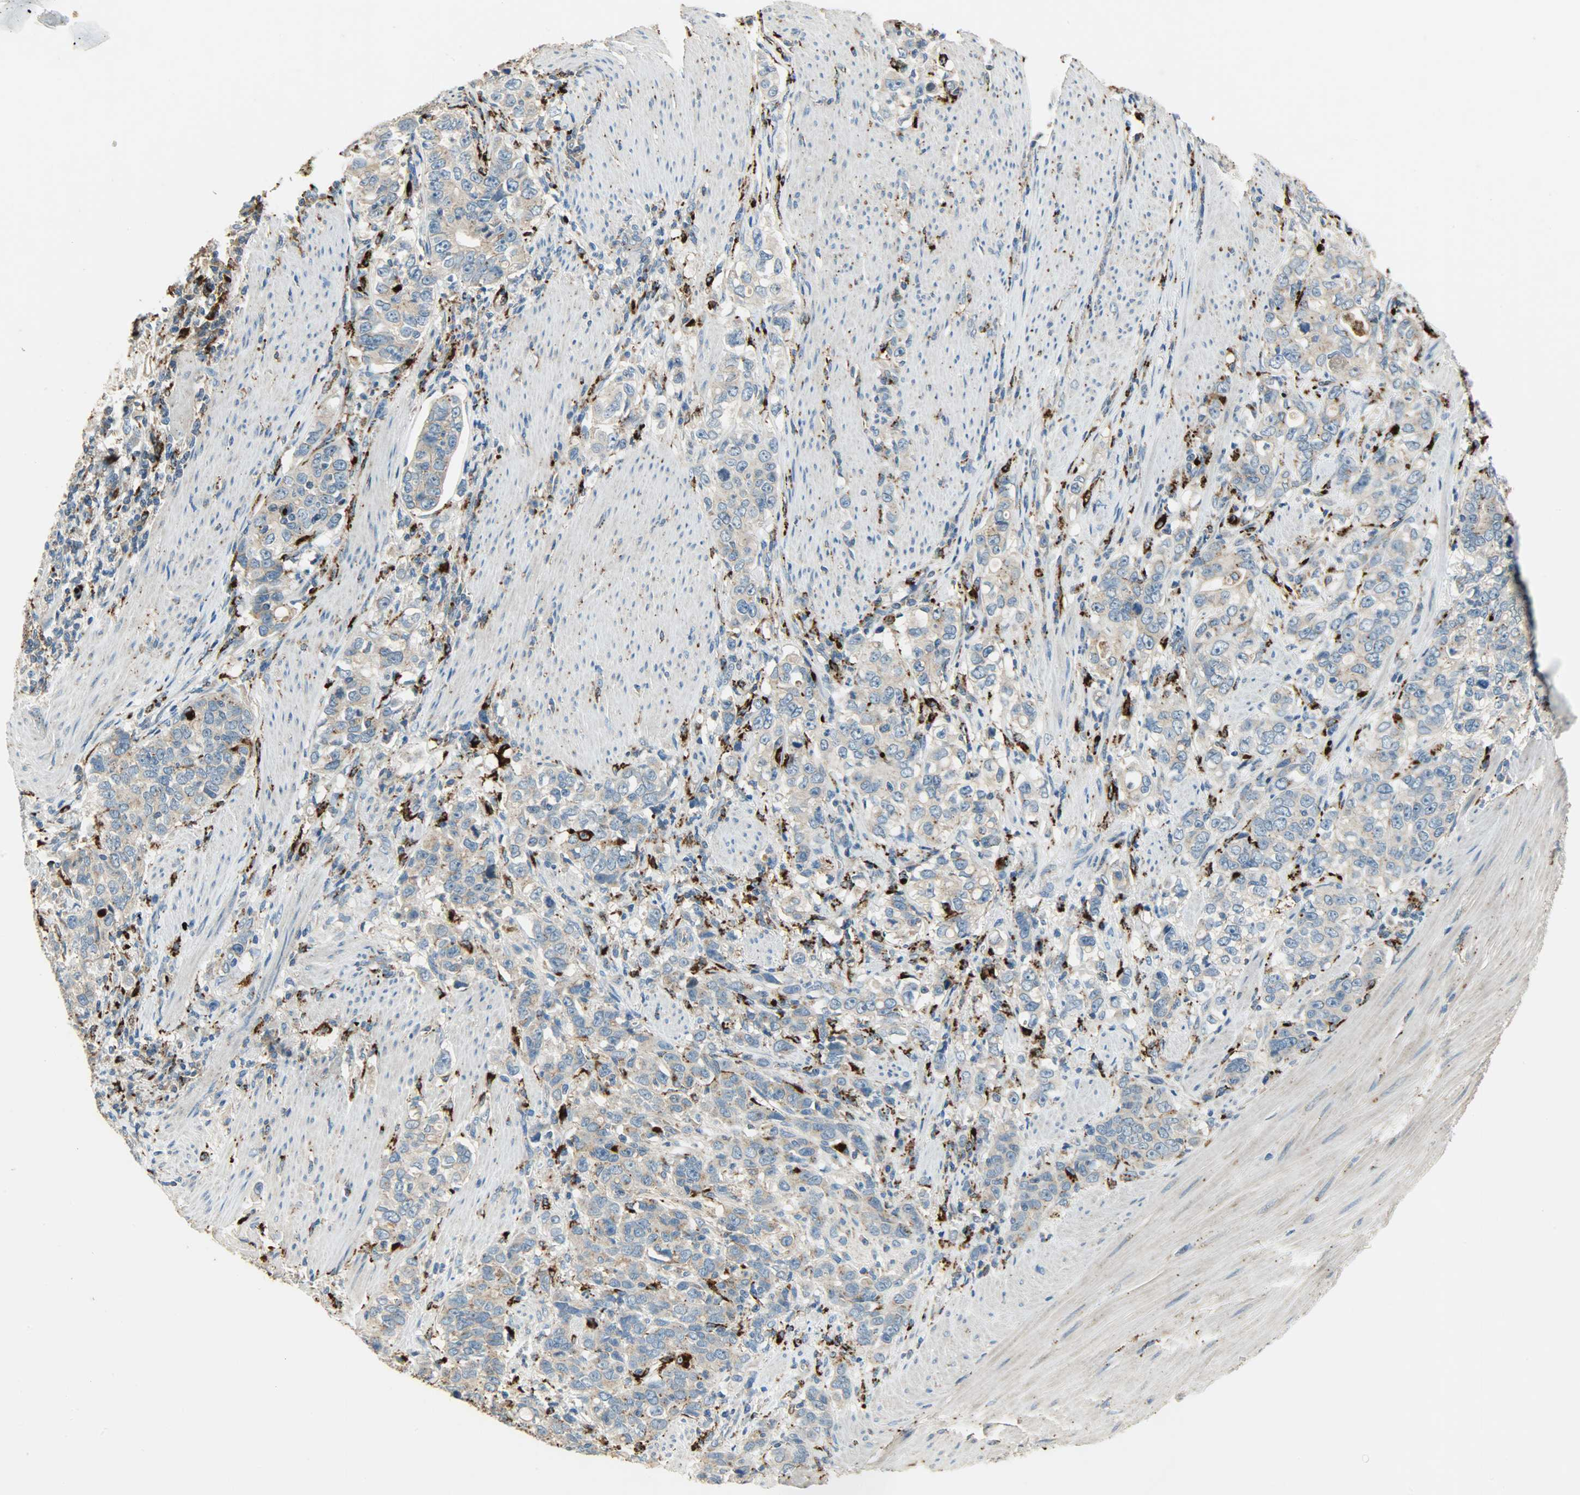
{"staining": {"intensity": "weak", "quantity": ">75%", "location": "cytoplasmic/membranous"}, "tissue": "stomach cancer", "cell_type": "Tumor cells", "image_type": "cancer", "snomed": [{"axis": "morphology", "description": "Adenocarcinoma, NOS"}, {"axis": "topography", "description": "Stomach, lower"}], "caption": "Protein expression by immunohistochemistry (IHC) shows weak cytoplasmic/membranous positivity in about >75% of tumor cells in stomach cancer.", "gene": "ASAH1", "patient": {"sex": "female", "age": 72}}